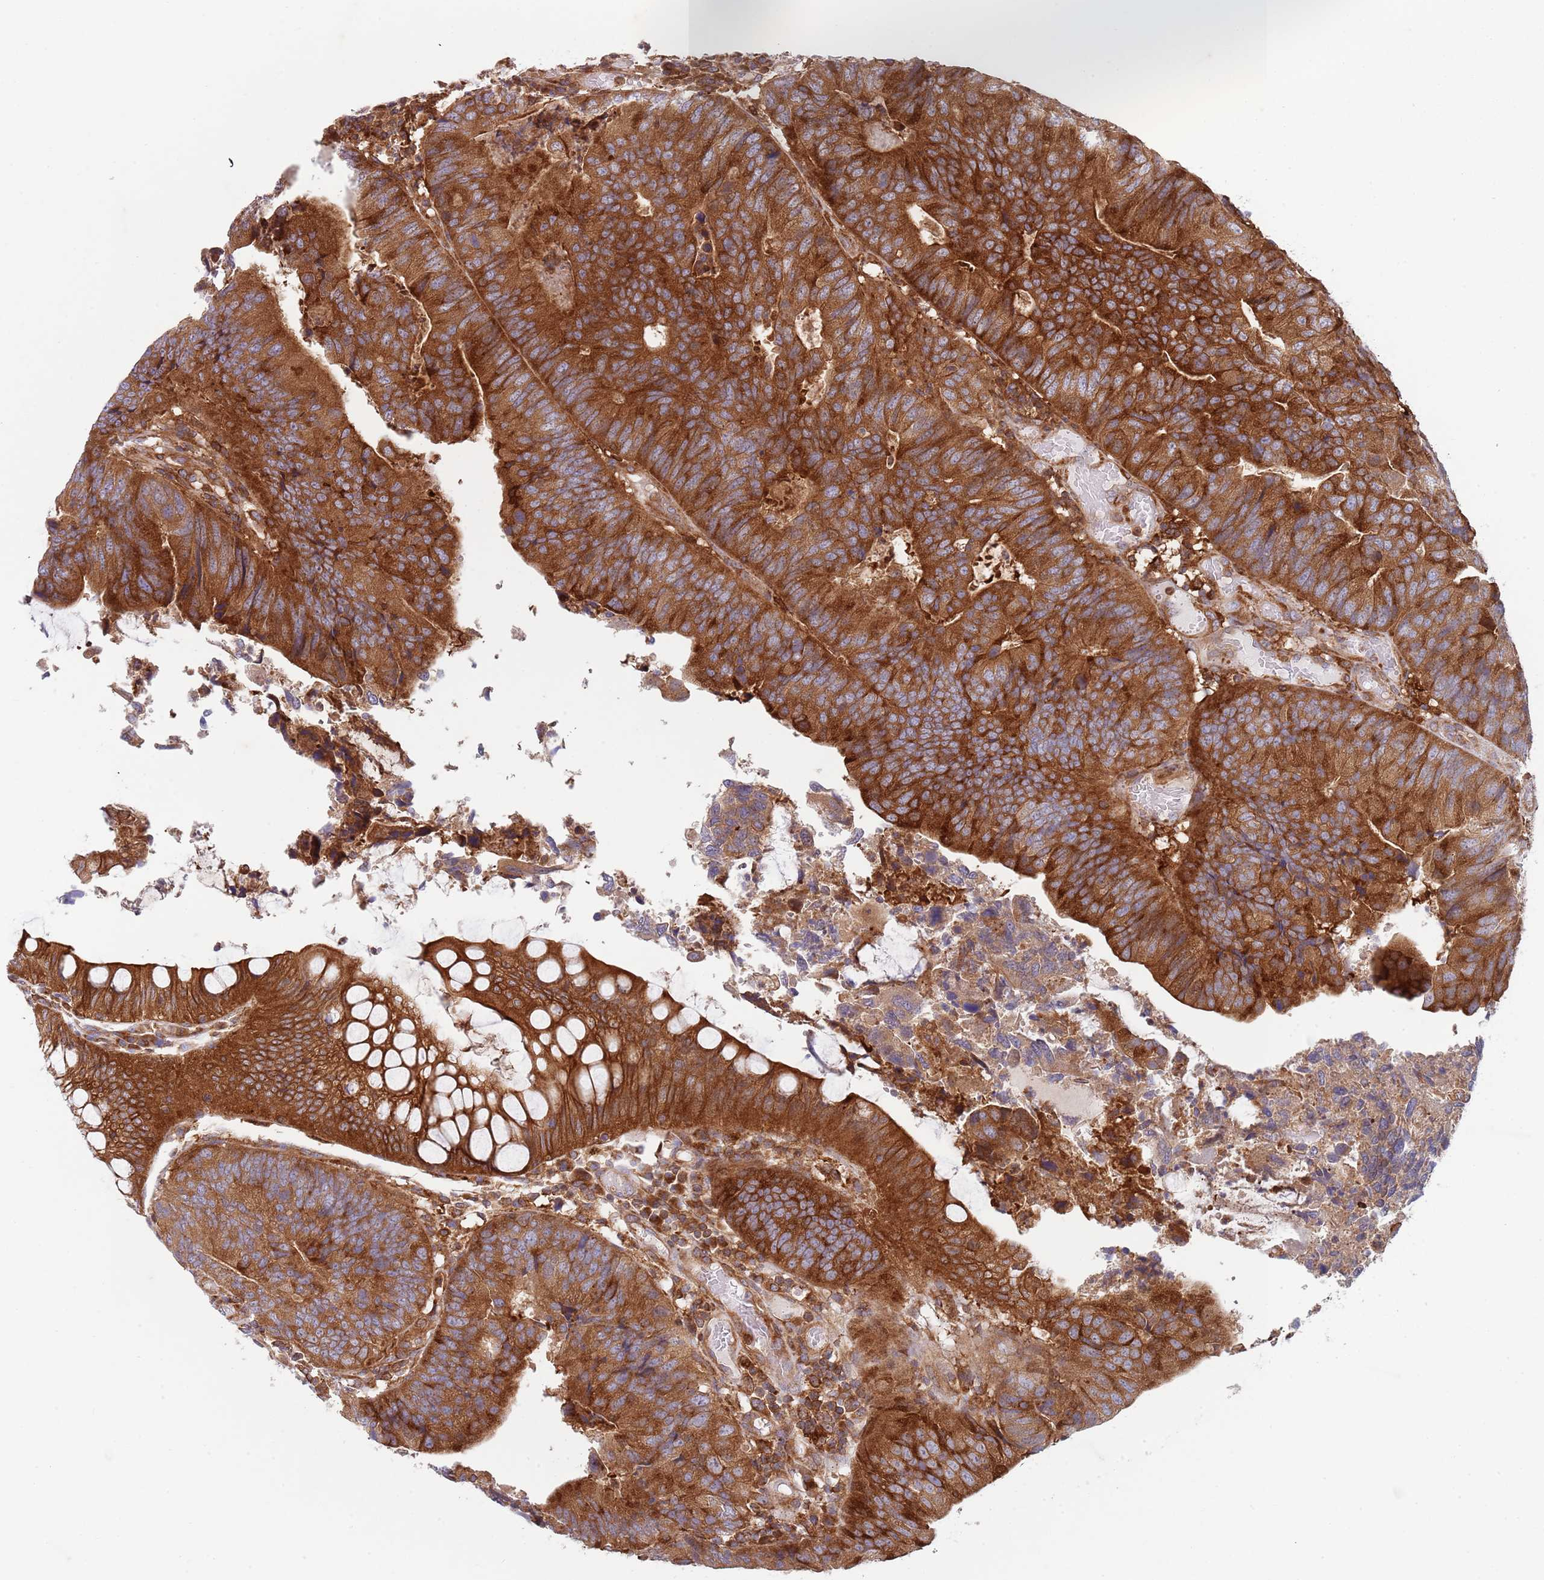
{"staining": {"intensity": "strong", "quantity": ">75%", "location": "cytoplasmic/membranous"}, "tissue": "colorectal cancer", "cell_type": "Tumor cells", "image_type": "cancer", "snomed": [{"axis": "morphology", "description": "Adenocarcinoma, NOS"}, {"axis": "topography", "description": "Colon"}], "caption": "Human colorectal cancer (adenocarcinoma) stained with a brown dye reveals strong cytoplasmic/membranous positive staining in about >75% of tumor cells.", "gene": "ZMYM5", "patient": {"sex": "female", "age": 67}}